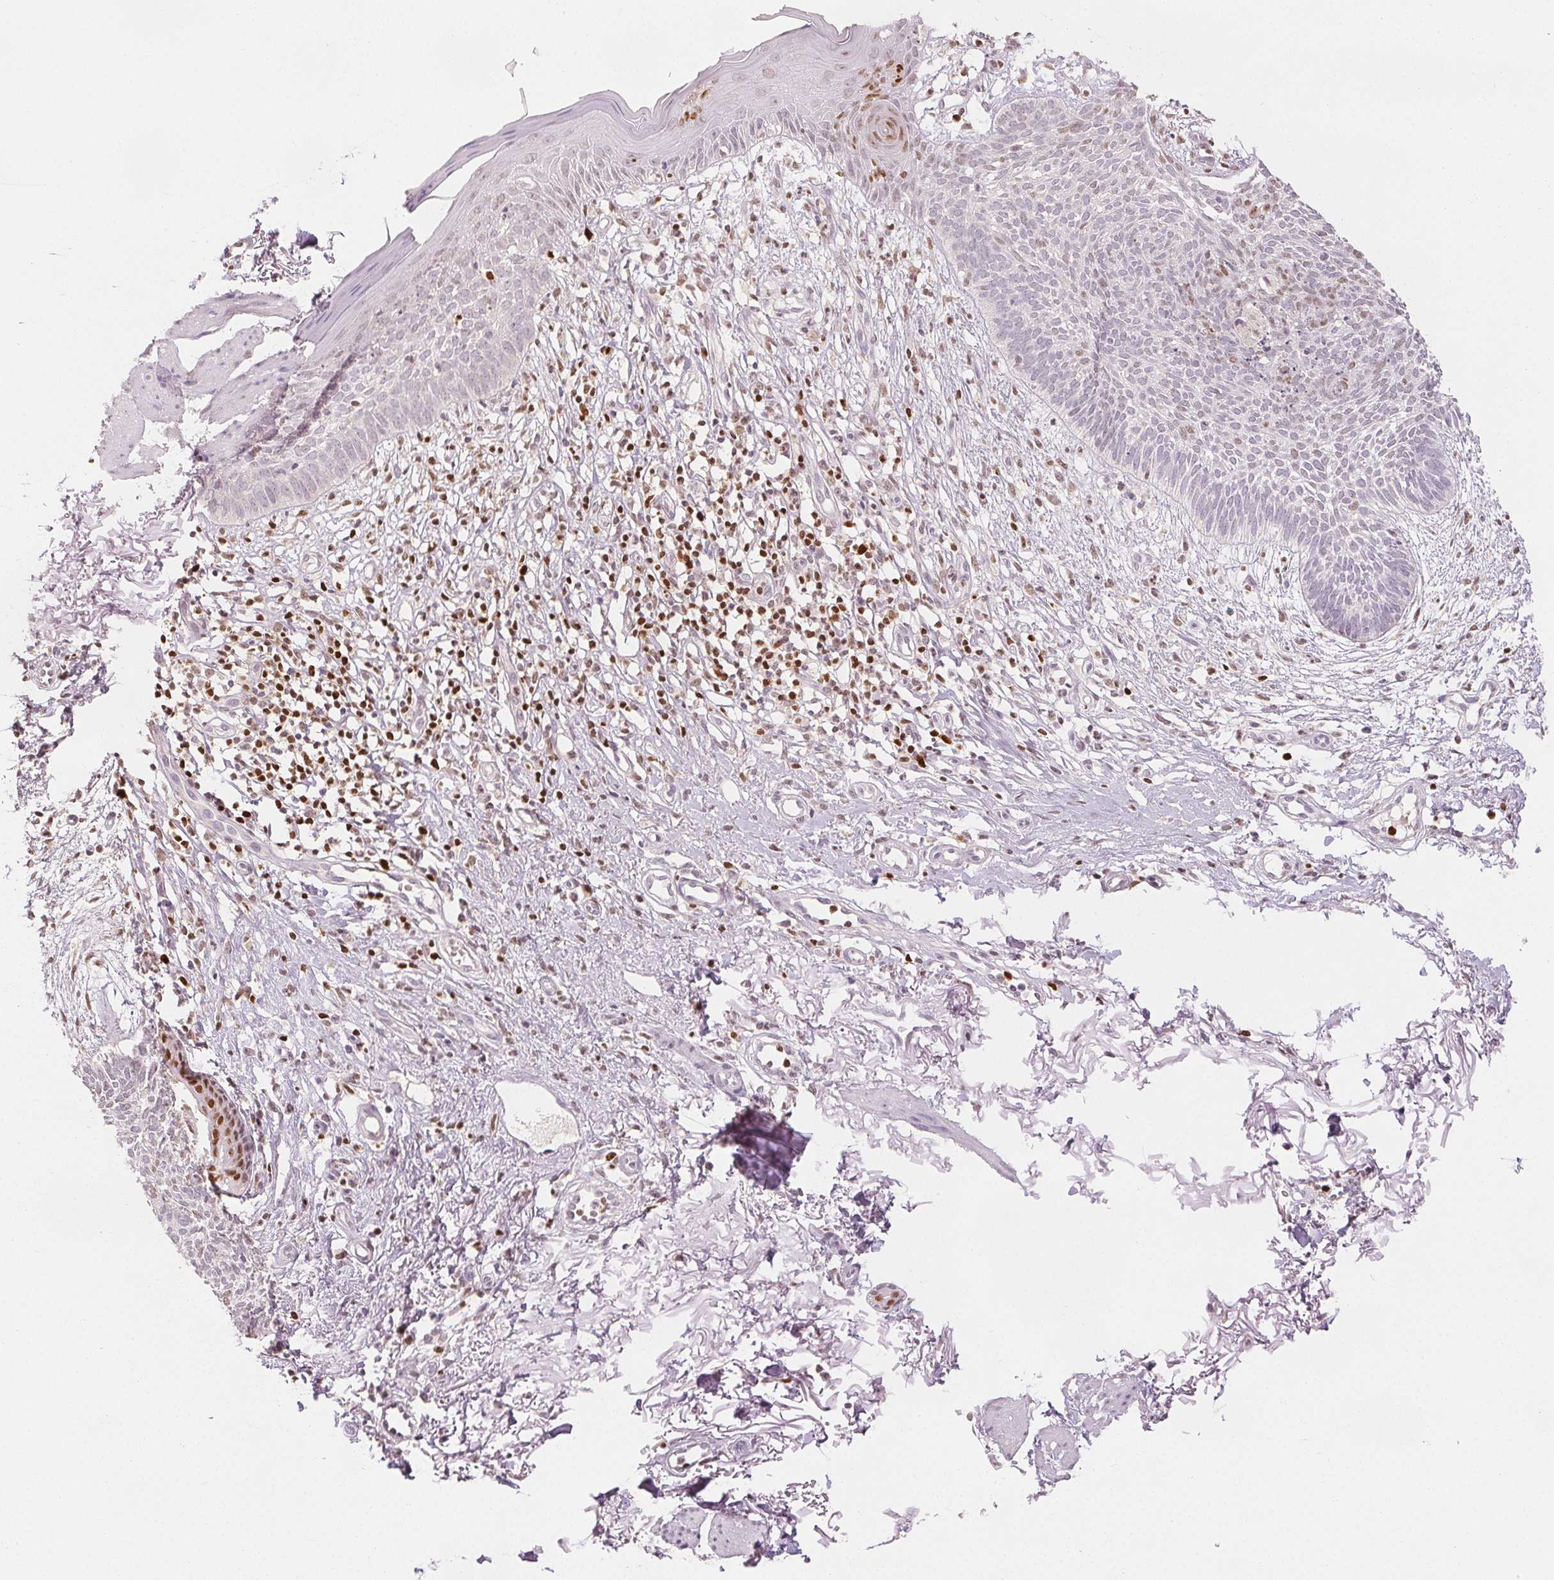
{"staining": {"intensity": "negative", "quantity": "none", "location": "none"}, "tissue": "skin cancer", "cell_type": "Tumor cells", "image_type": "cancer", "snomed": [{"axis": "morphology", "description": "Basal cell carcinoma"}, {"axis": "topography", "description": "Skin"}], "caption": "An IHC image of skin basal cell carcinoma is shown. There is no staining in tumor cells of skin basal cell carcinoma.", "gene": "RUNX2", "patient": {"sex": "female", "age": 84}}